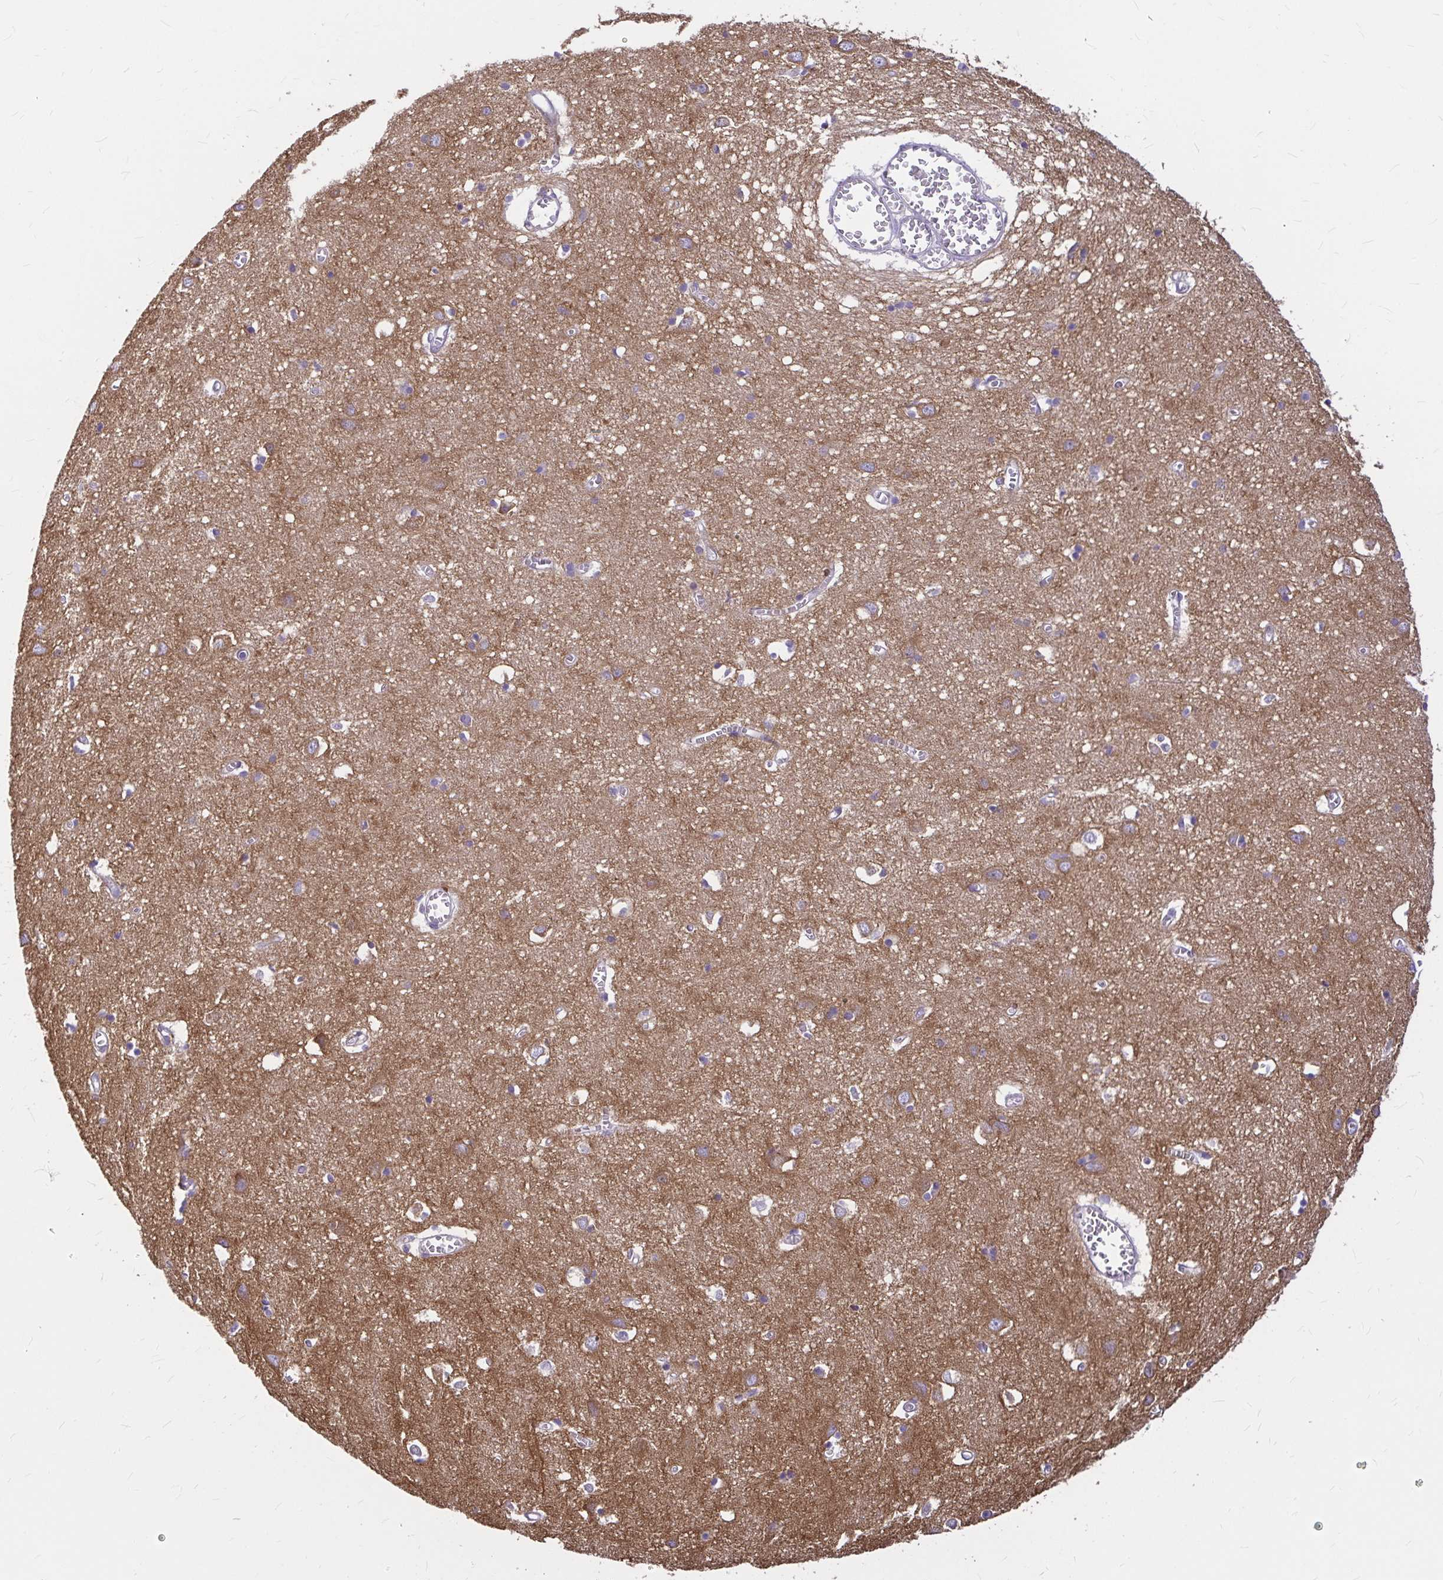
{"staining": {"intensity": "negative", "quantity": "none", "location": "none"}, "tissue": "cerebral cortex", "cell_type": "Endothelial cells", "image_type": "normal", "snomed": [{"axis": "morphology", "description": "Normal tissue, NOS"}, {"axis": "topography", "description": "Cerebral cortex"}], "caption": "There is no significant staining in endothelial cells of cerebral cortex. (DAB (3,3'-diaminobenzidine) IHC with hematoxylin counter stain).", "gene": "GABBR2", "patient": {"sex": "male", "age": 70}}